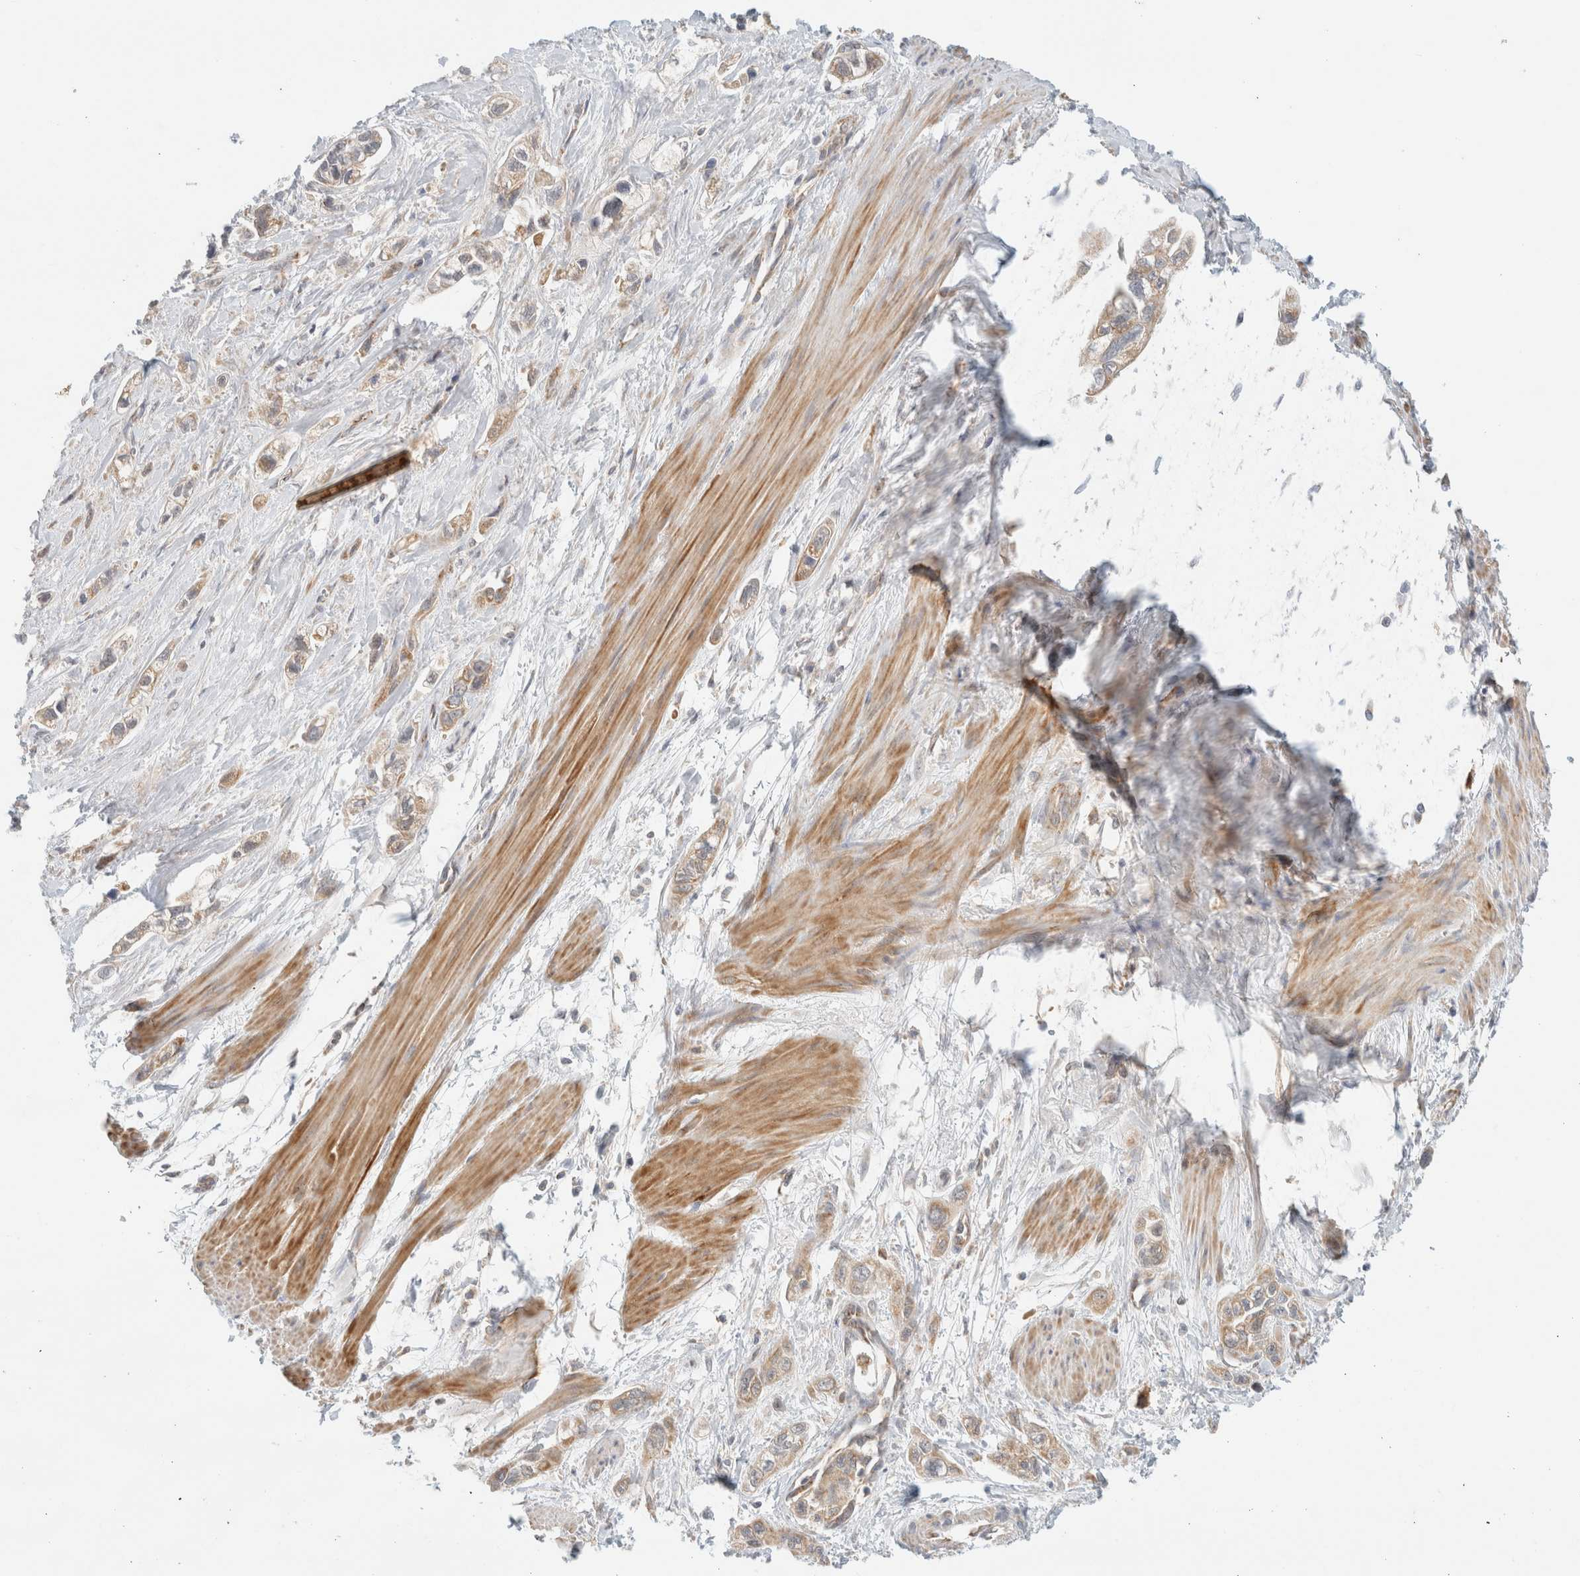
{"staining": {"intensity": "moderate", "quantity": ">75%", "location": "cytoplasmic/membranous"}, "tissue": "pancreatic cancer", "cell_type": "Tumor cells", "image_type": "cancer", "snomed": [{"axis": "morphology", "description": "Adenocarcinoma, NOS"}, {"axis": "topography", "description": "Pancreas"}], "caption": "A photomicrograph of adenocarcinoma (pancreatic) stained for a protein exhibits moderate cytoplasmic/membranous brown staining in tumor cells. (DAB (3,3'-diaminobenzidine) IHC, brown staining for protein, blue staining for nuclei).", "gene": "MRM3", "patient": {"sex": "male", "age": 74}}